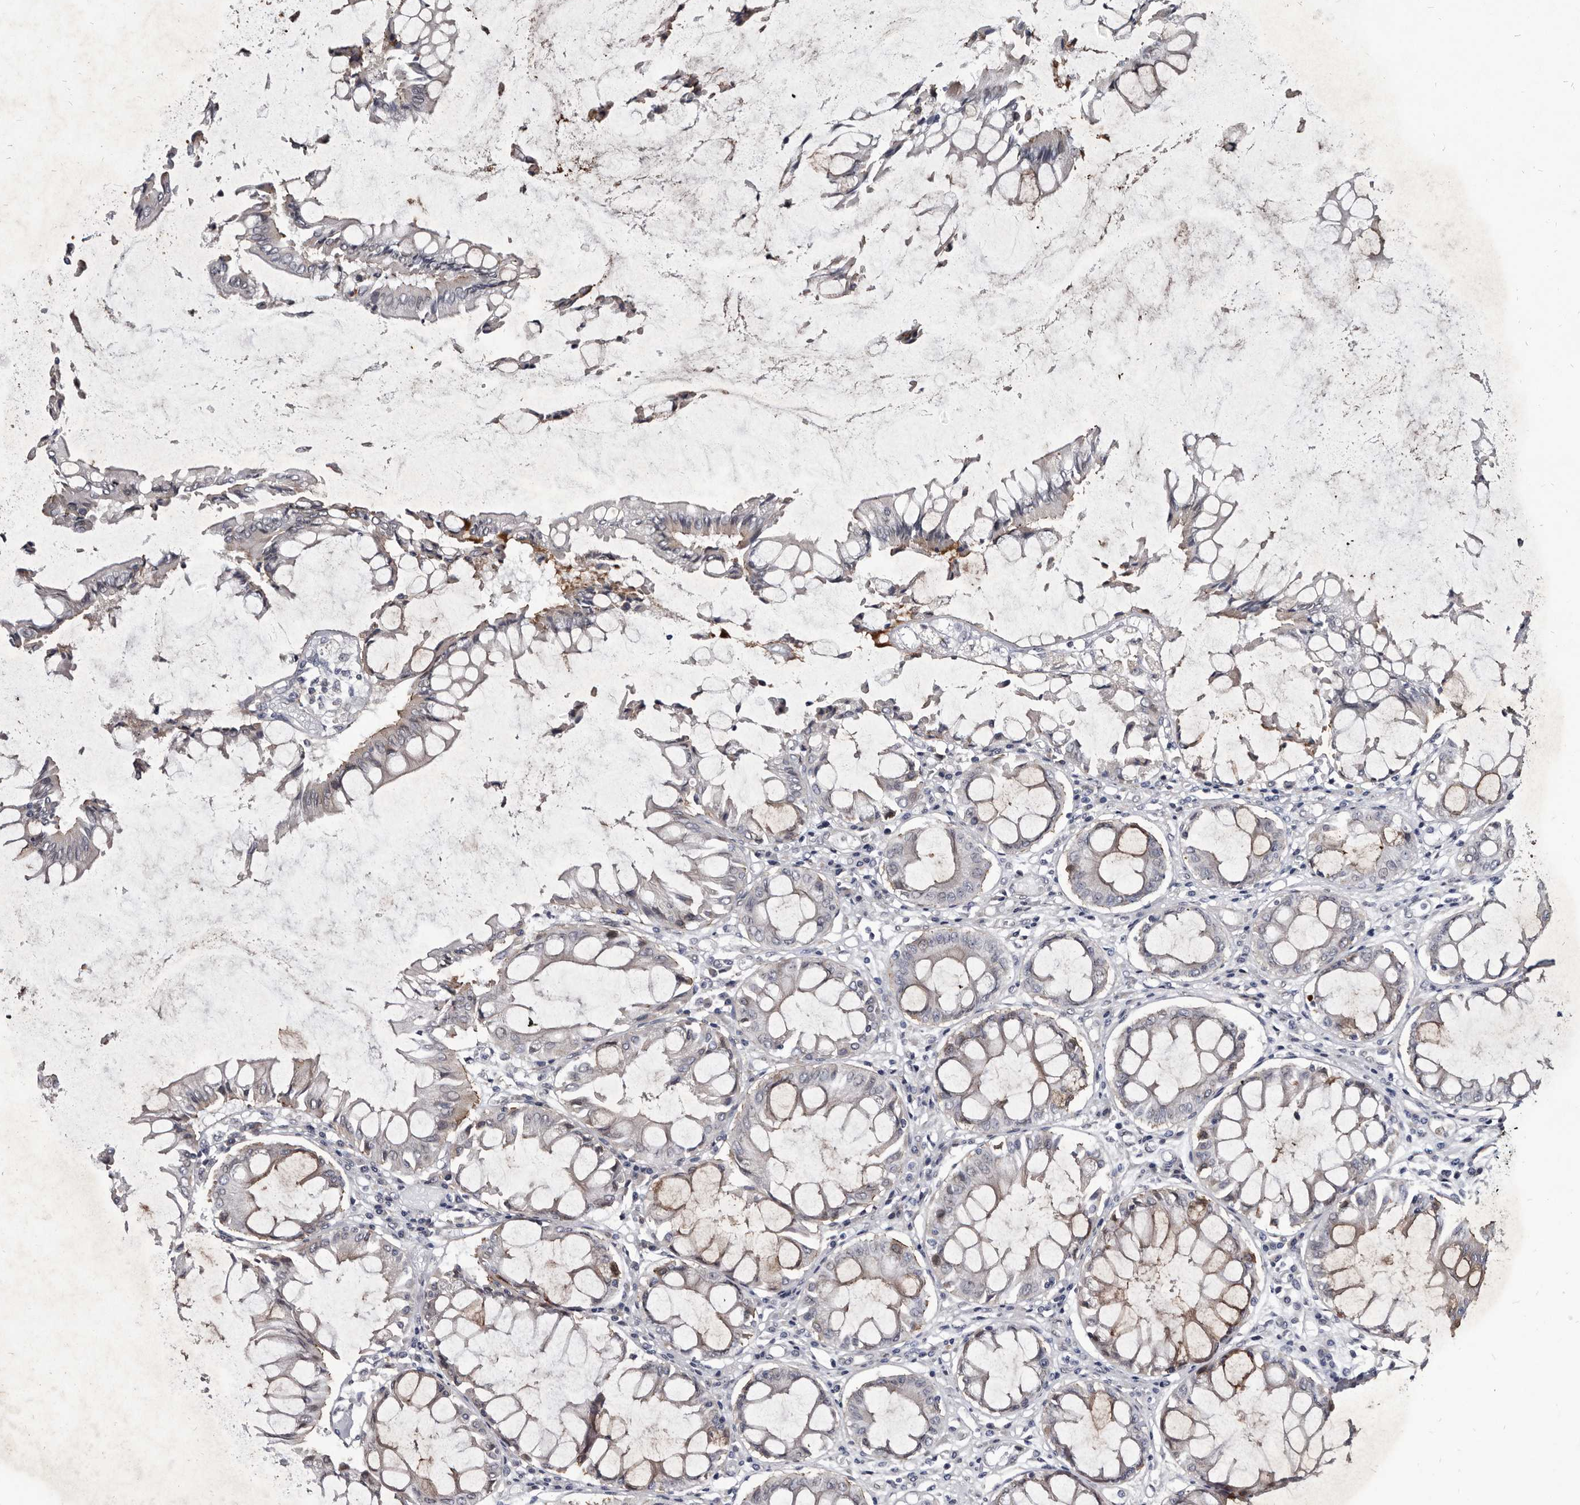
{"staining": {"intensity": "weak", "quantity": "<25%", "location": "cytoplasmic/membranous"}, "tissue": "colorectal cancer", "cell_type": "Tumor cells", "image_type": "cancer", "snomed": [{"axis": "morphology", "description": "Adenocarcinoma, NOS"}, {"axis": "topography", "description": "Rectum"}], "caption": "Protein analysis of colorectal cancer reveals no significant positivity in tumor cells. (Stains: DAB immunohistochemistry (IHC) with hematoxylin counter stain, Microscopy: brightfield microscopy at high magnification).", "gene": "PROM1", "patient": {"sex": "male", "age": 84}}